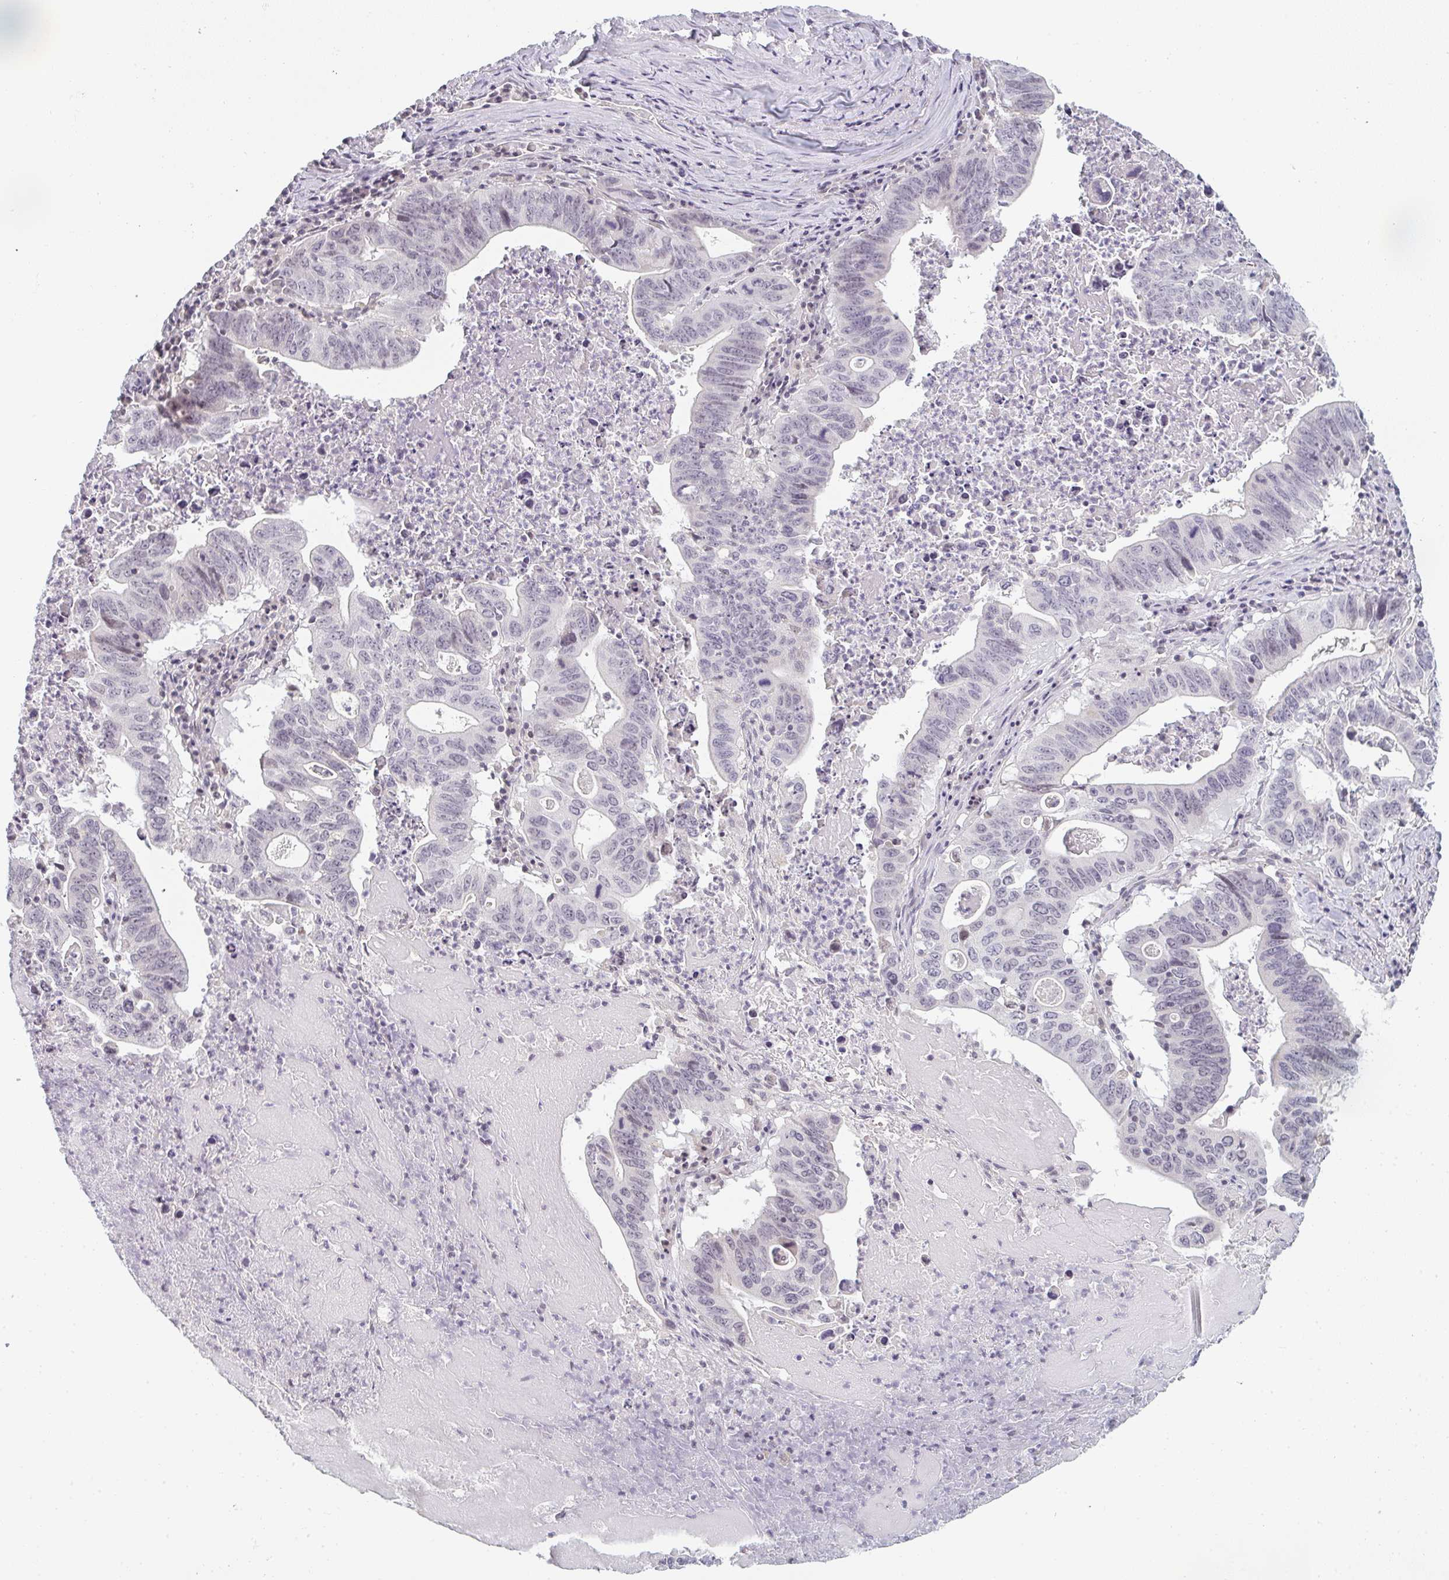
{"staining": {"intensity": "negative", "quantity": "none", "location": "none"}, "tissue": "lung cancer", "cell_type": "Tumor cells", "image_type": "cancer", "snomed": [{"axis": "morphology", "description": "Adenocarcinoma, NOS"}, {"axis": "topography", "description": "Lung"}], "caption": "Tumor cells are negative for protein expression in human lung cancer (adenocarcinoma).", "gene": "RBBP6", "patient": {"sex": "female", "age": 60}}